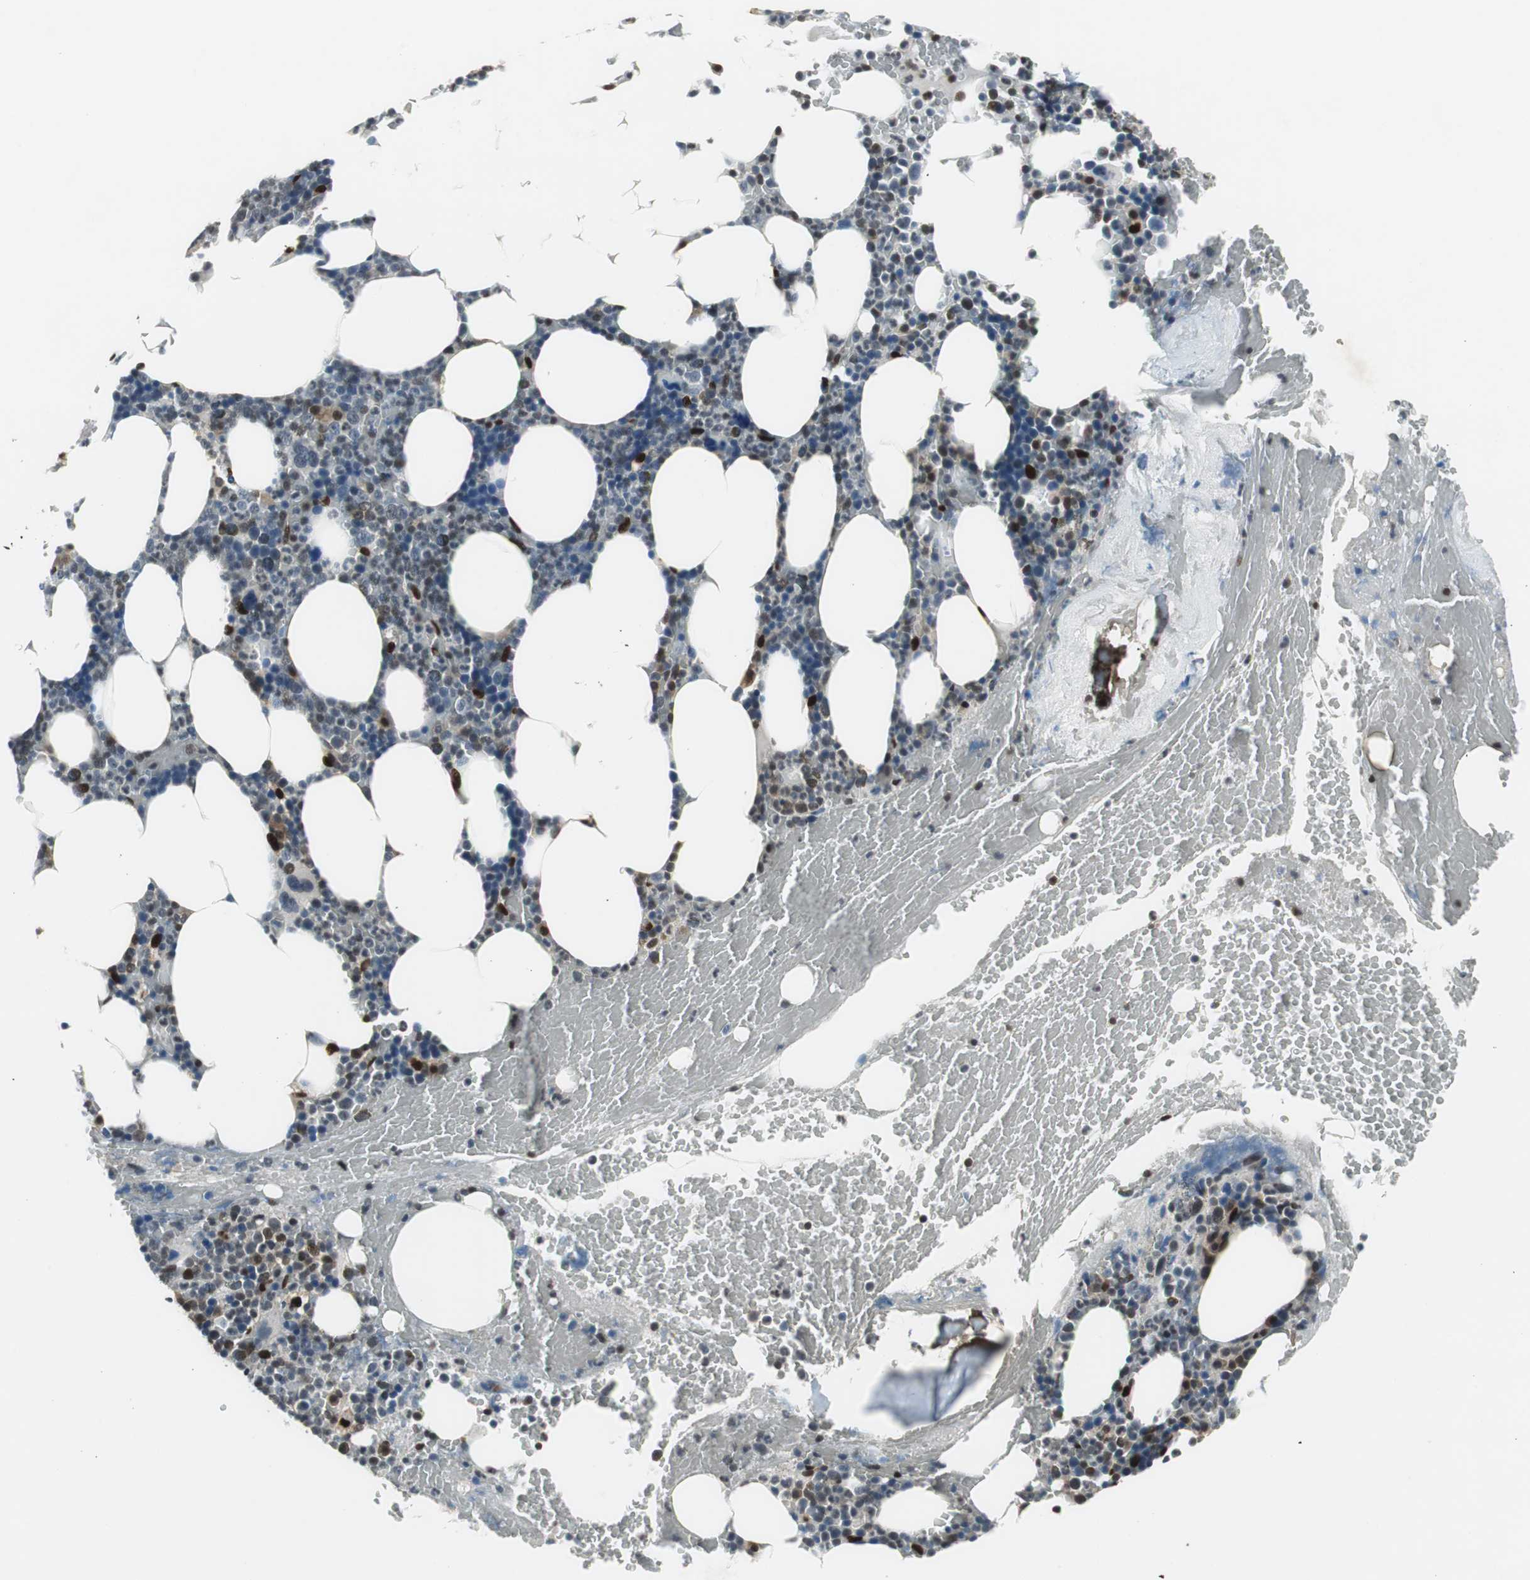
{"staining": {"intensity": "moderate", "quantity": "25%-75%", "location": "nuclear"}, "tissue": "bone marrow", "cell_type": "Hematopoietic cells", "image_type": "normal", "snomed": [{"axis": "morphology", "description": "Normal tissue, NOS"}, {"axis": "topography", "description": "Bone marrow"}], "caption": "This image displays IHC staining of benign human bone marrow, with medium moderate nuclear positivity in approximately 25%-75% of hematopoietic cells.", "gene": "MAFB", "patient": {"sex": "female", "age": 66}}